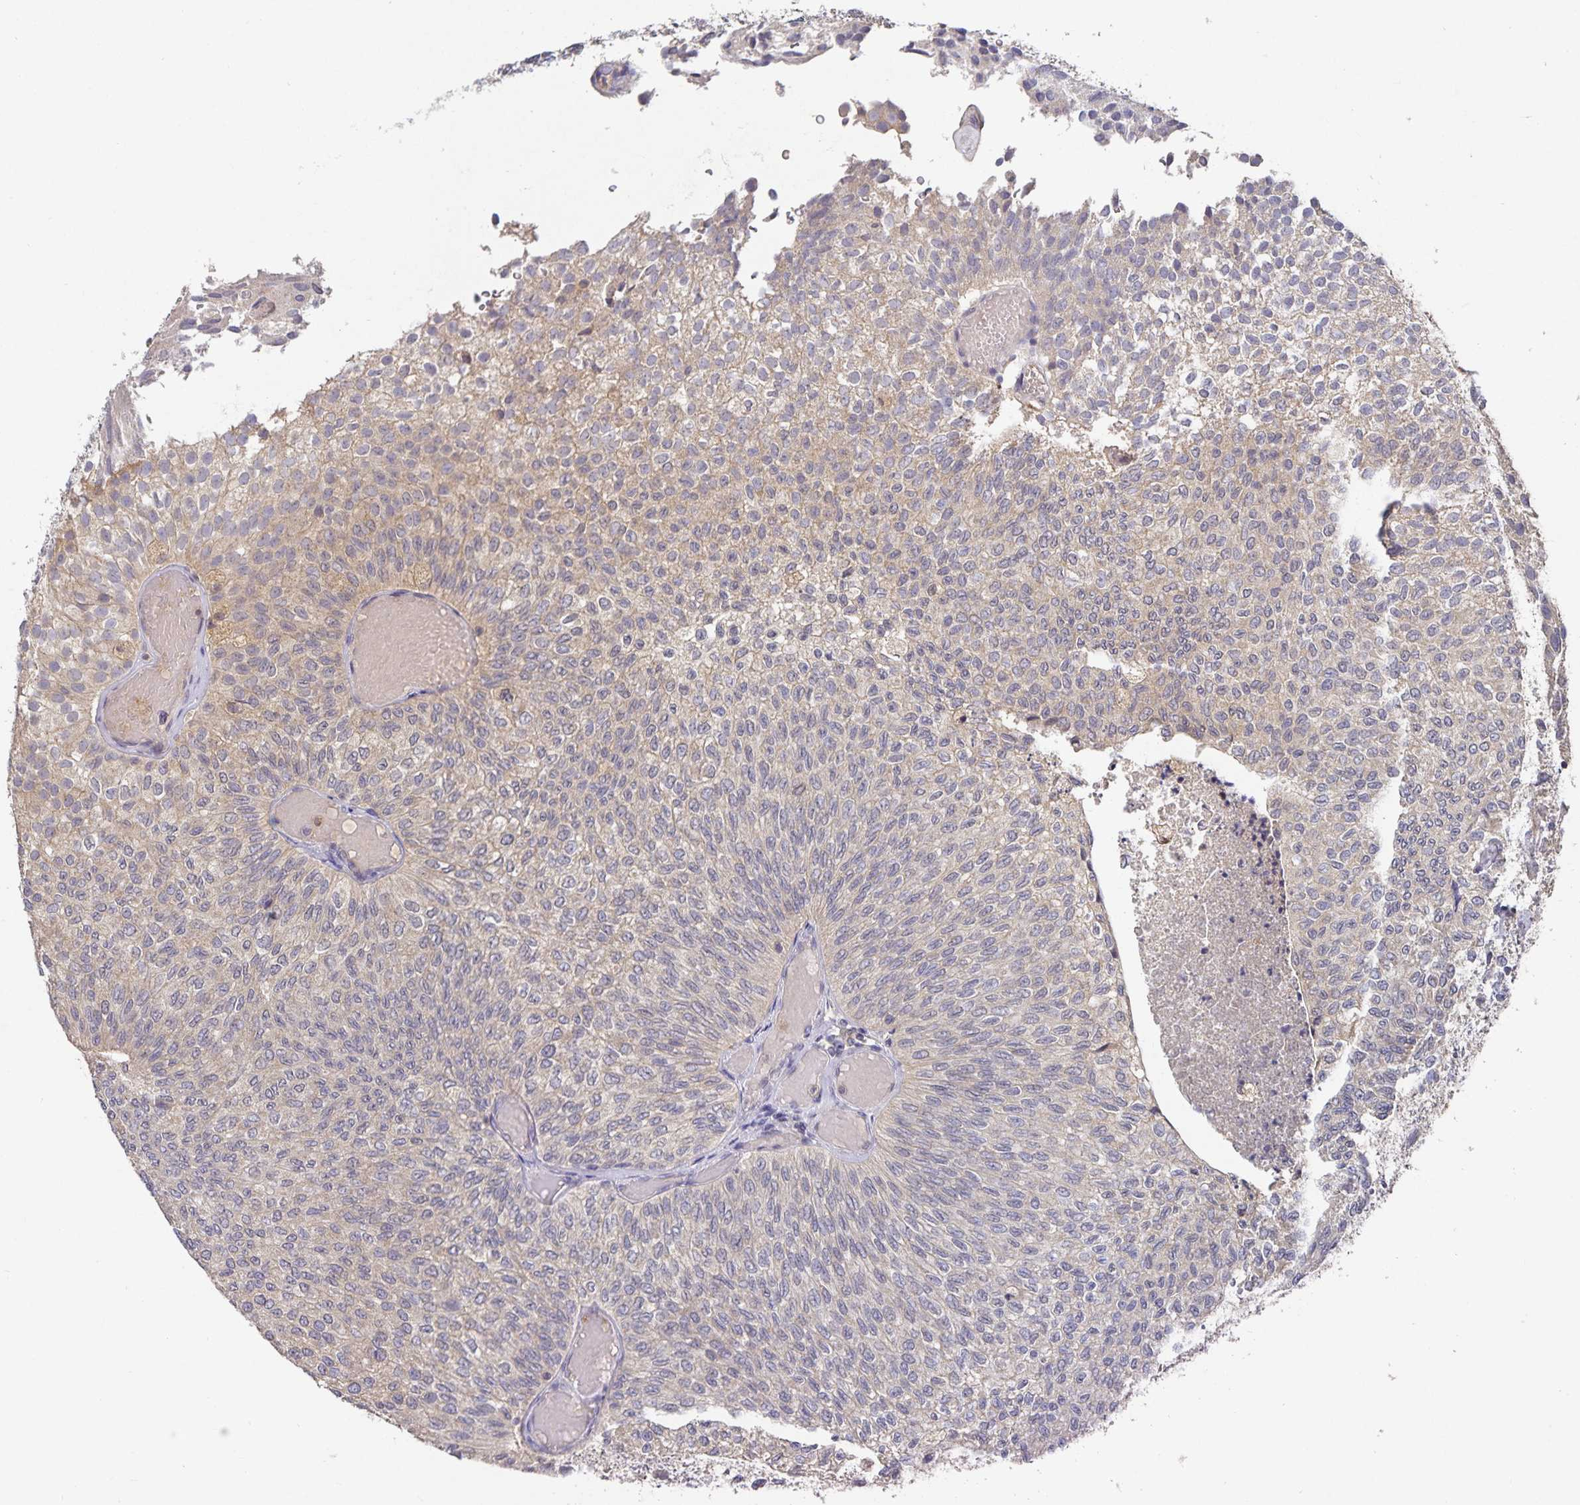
{"staining": {"intensity": "weak", "quantity": "<25%", "location": "cytoplasmic/membranous"}, "tissue": "urothelial cancer", "cell_type": "Tumor cells", "image_type": "cancer", "snomed": [{"axis": "morphology", "description": "Urothelial carcinoma, Low grade"}, {"axis": "topography", "description": "Urinary bladder"}], "caption": "This is a image of immunohistochemistry staining of urothelial cancer, which shows no positivity in tumor cells. The staining is performed using DAB brown chromogen with nuclei counter-stained in using hematoxylin.", "gene": "HEPN1", "patient": {"sex": "male", "age": 78}}